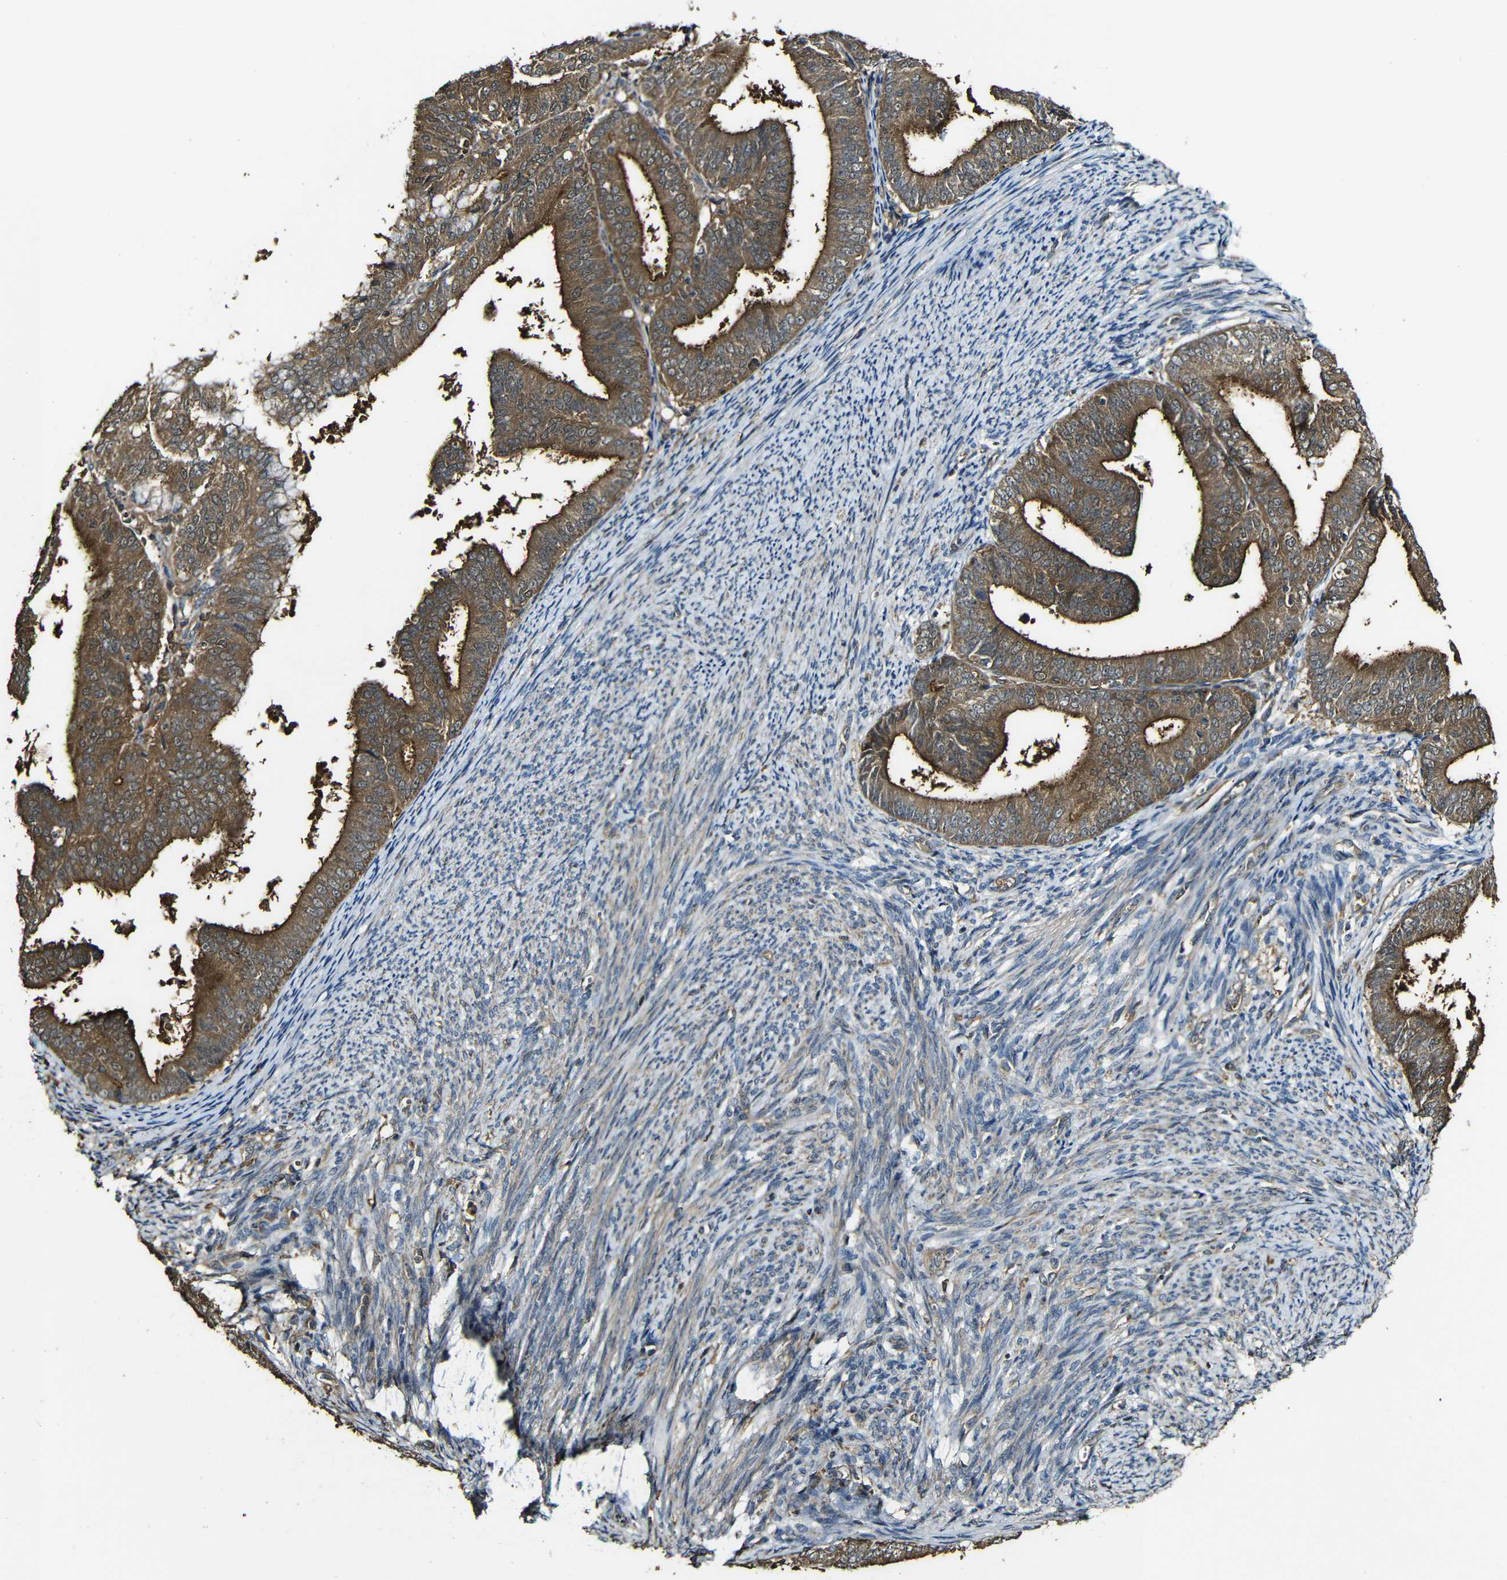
{"staining": {"intensity": "strong", "quantity": ">75%", "location": "cytoplasmic/membranous"}, "tissue": "endometrial cancer", "cell_type": "Tumor cells", "image_type": "cancer", "snomed": [{"axis": "morphology", "description": "Adenocarcinoma, NOS"}, {"axis": "topography", "description": "Endometrium"}], "caption": "Human endometrial cancer (adenocarcinoma) stained for a protein (brown) displays strong cytoplasmic/membranous positive staining in about >75% of tumor cells.", "gene": "CASP8", "patient": {"sex": "female", "age": 63}}